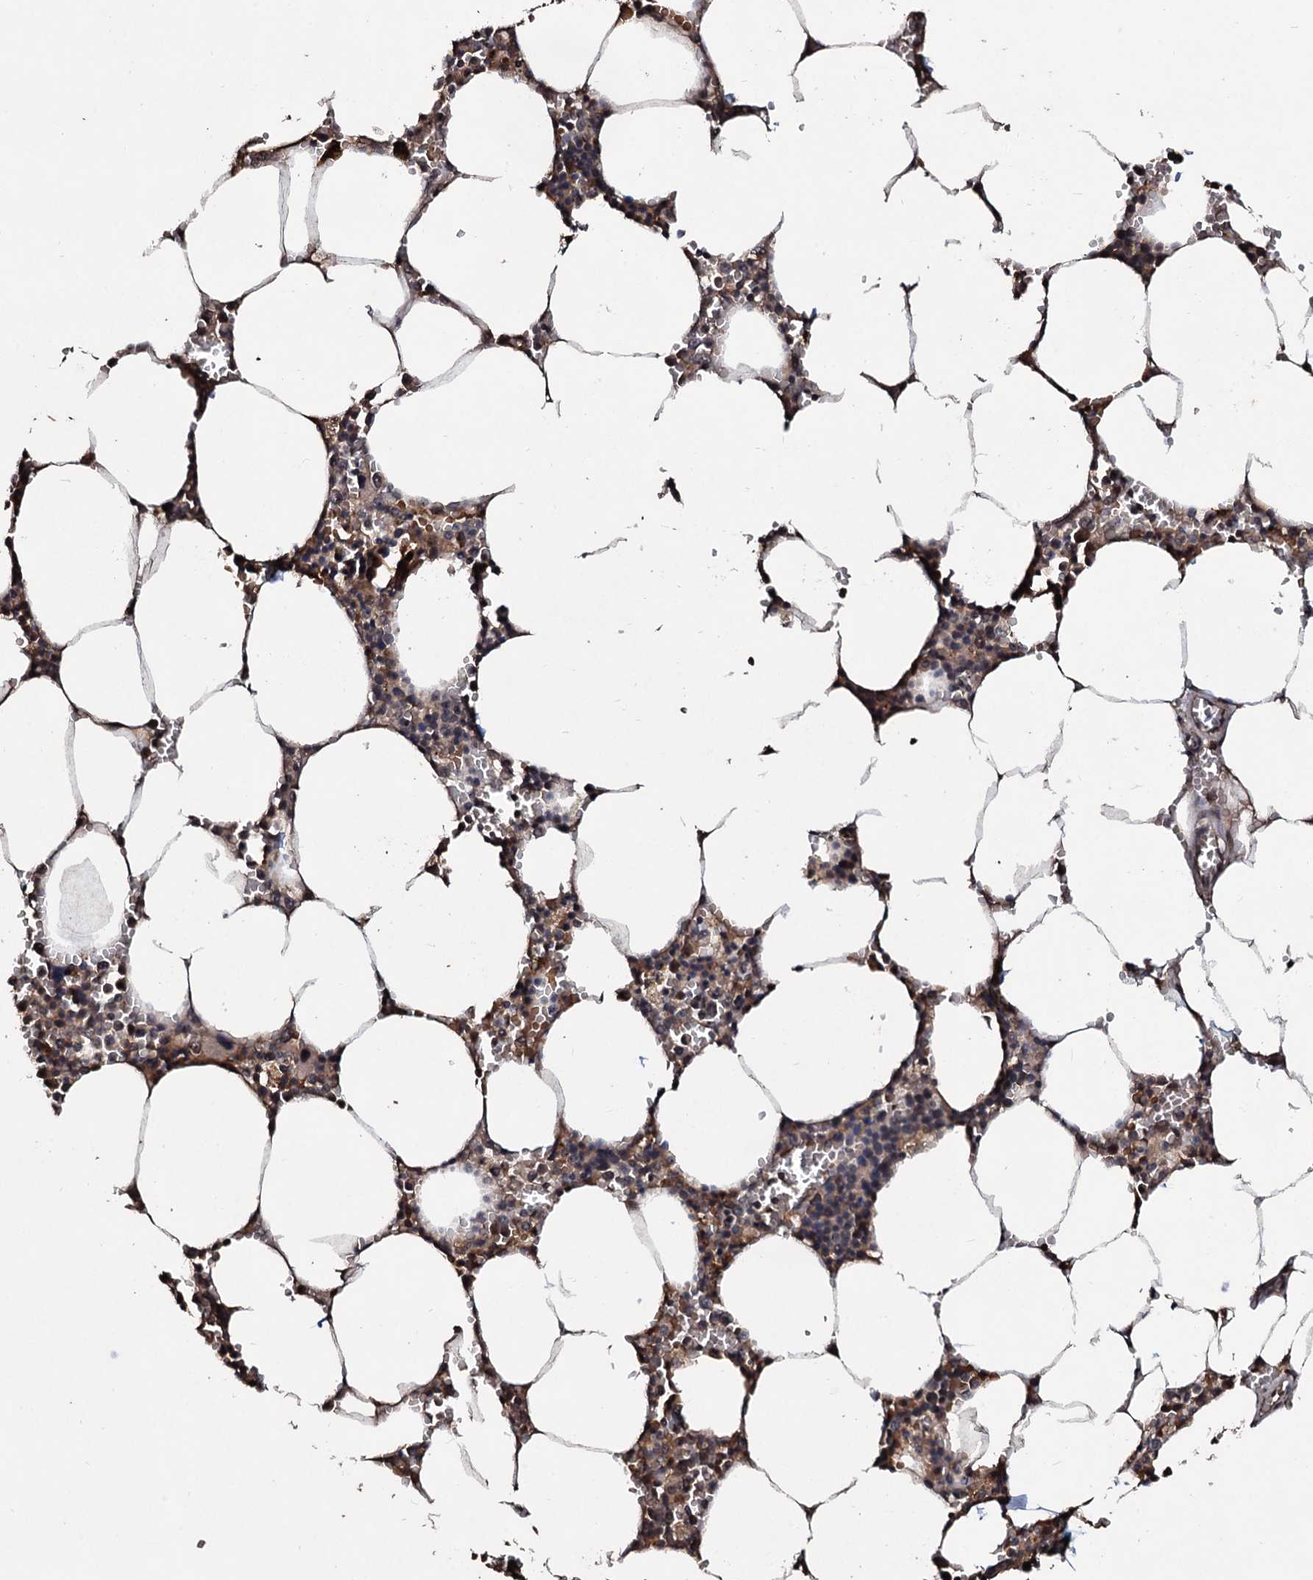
{"staining": {"intensity": "moderate", "quantity": ">75%", "location": "cytoplasmic/membranous,nuclear"}, "tissue": "bone marrow", "cell_type": "Hematopoietic cells", "image_type": "normal", "snomed": [{"axis": "morphology", "description": "Normal tissue, NOS"}, {"axis": "topography", "description": "Bone marrow"}], "caption": "This histopathology image demonstrates immunohistochemistry staining of unremarkable bone marrow, with medium moderate cytoplasmic/membranous,nuclear expression in approximately >75% of hematopoietic cells.", "gene": "SUPT7L", "patient": {"sex": "male", "age": 70}}